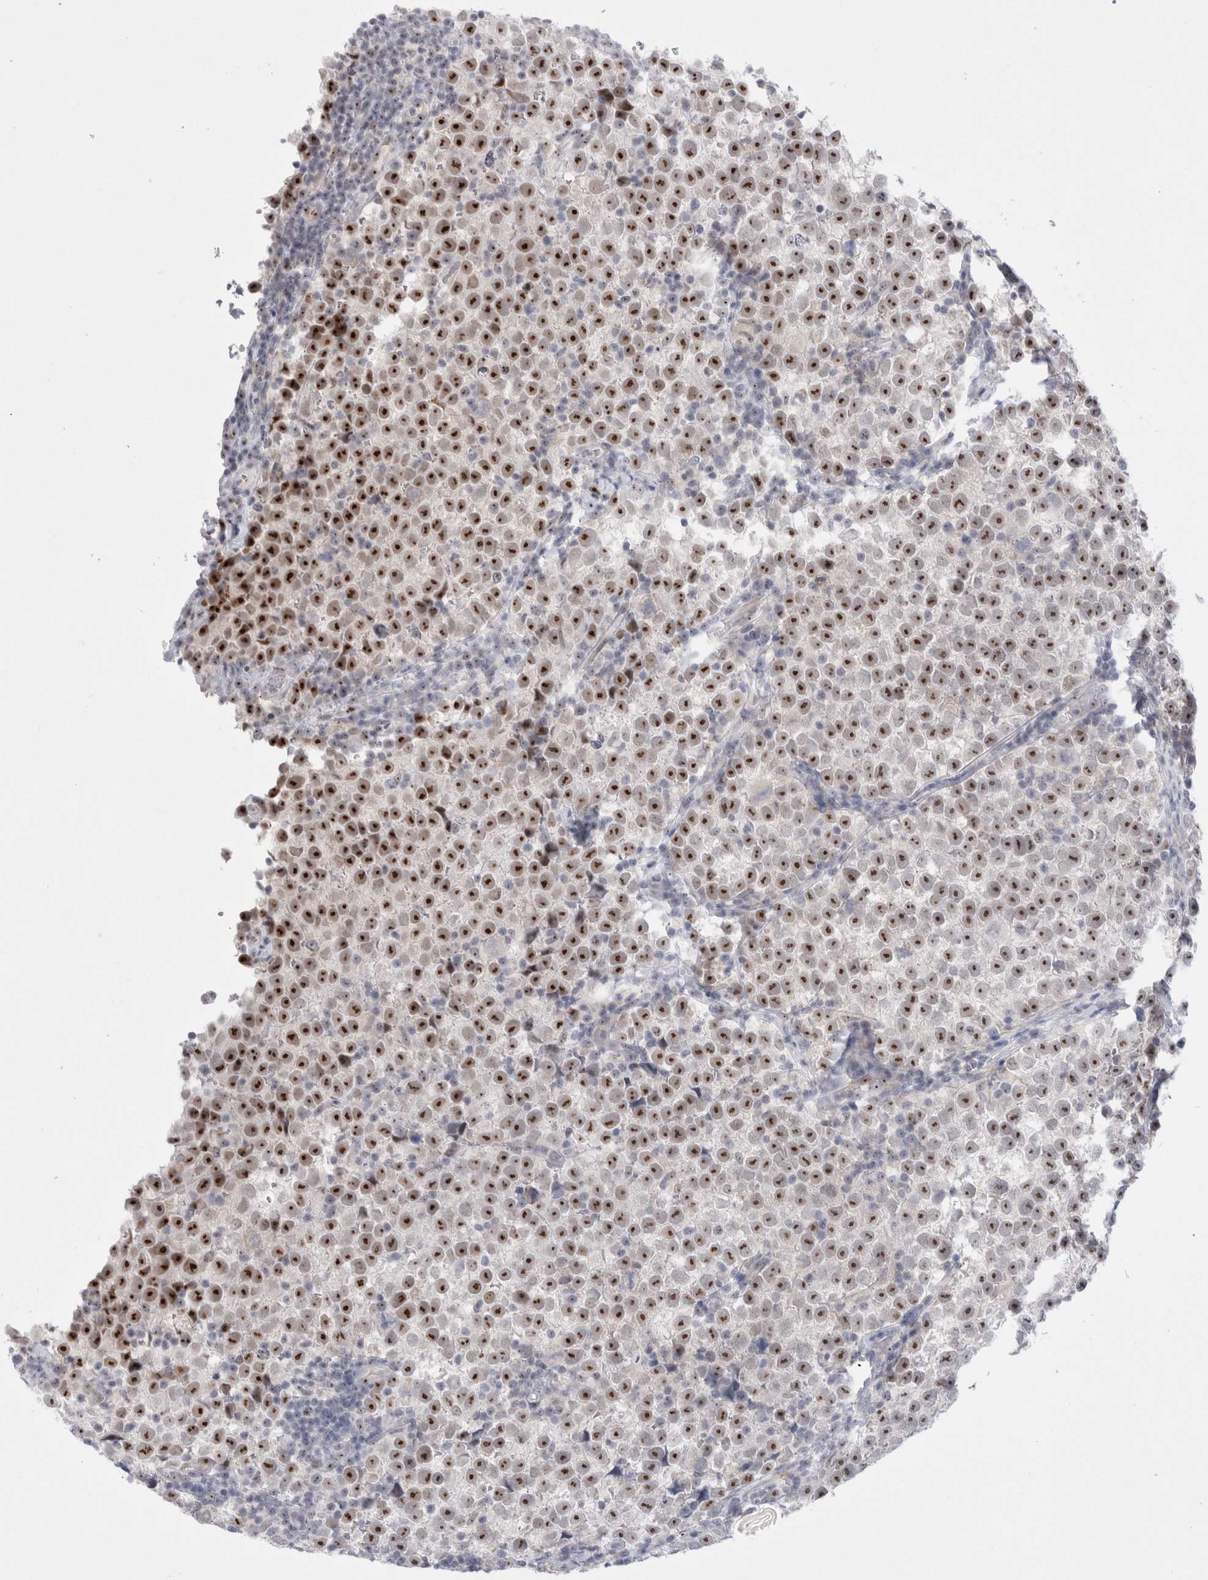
{"staining": {"intensity": "strong", "quantity": ">75%", "location": "nuclear"}, "tissue": "testis cancer", "cell_type": "Tumor cells", "image_type": "cancer", "snomed": [{"axis": "morphology", "description": "Normal tissue, NOS"}, {"axis": "morphology", "description": "Seminoma, NOS"}, {"axis": "topography", "description": "Testis"}], "caption": "Human testis cancer (seminoma) stained with a brown dye displays strong nuclear positive staining in about >75% of tumor cells.", "gene": "CERS5", "patient": {"sex": "male", "age": 43}}